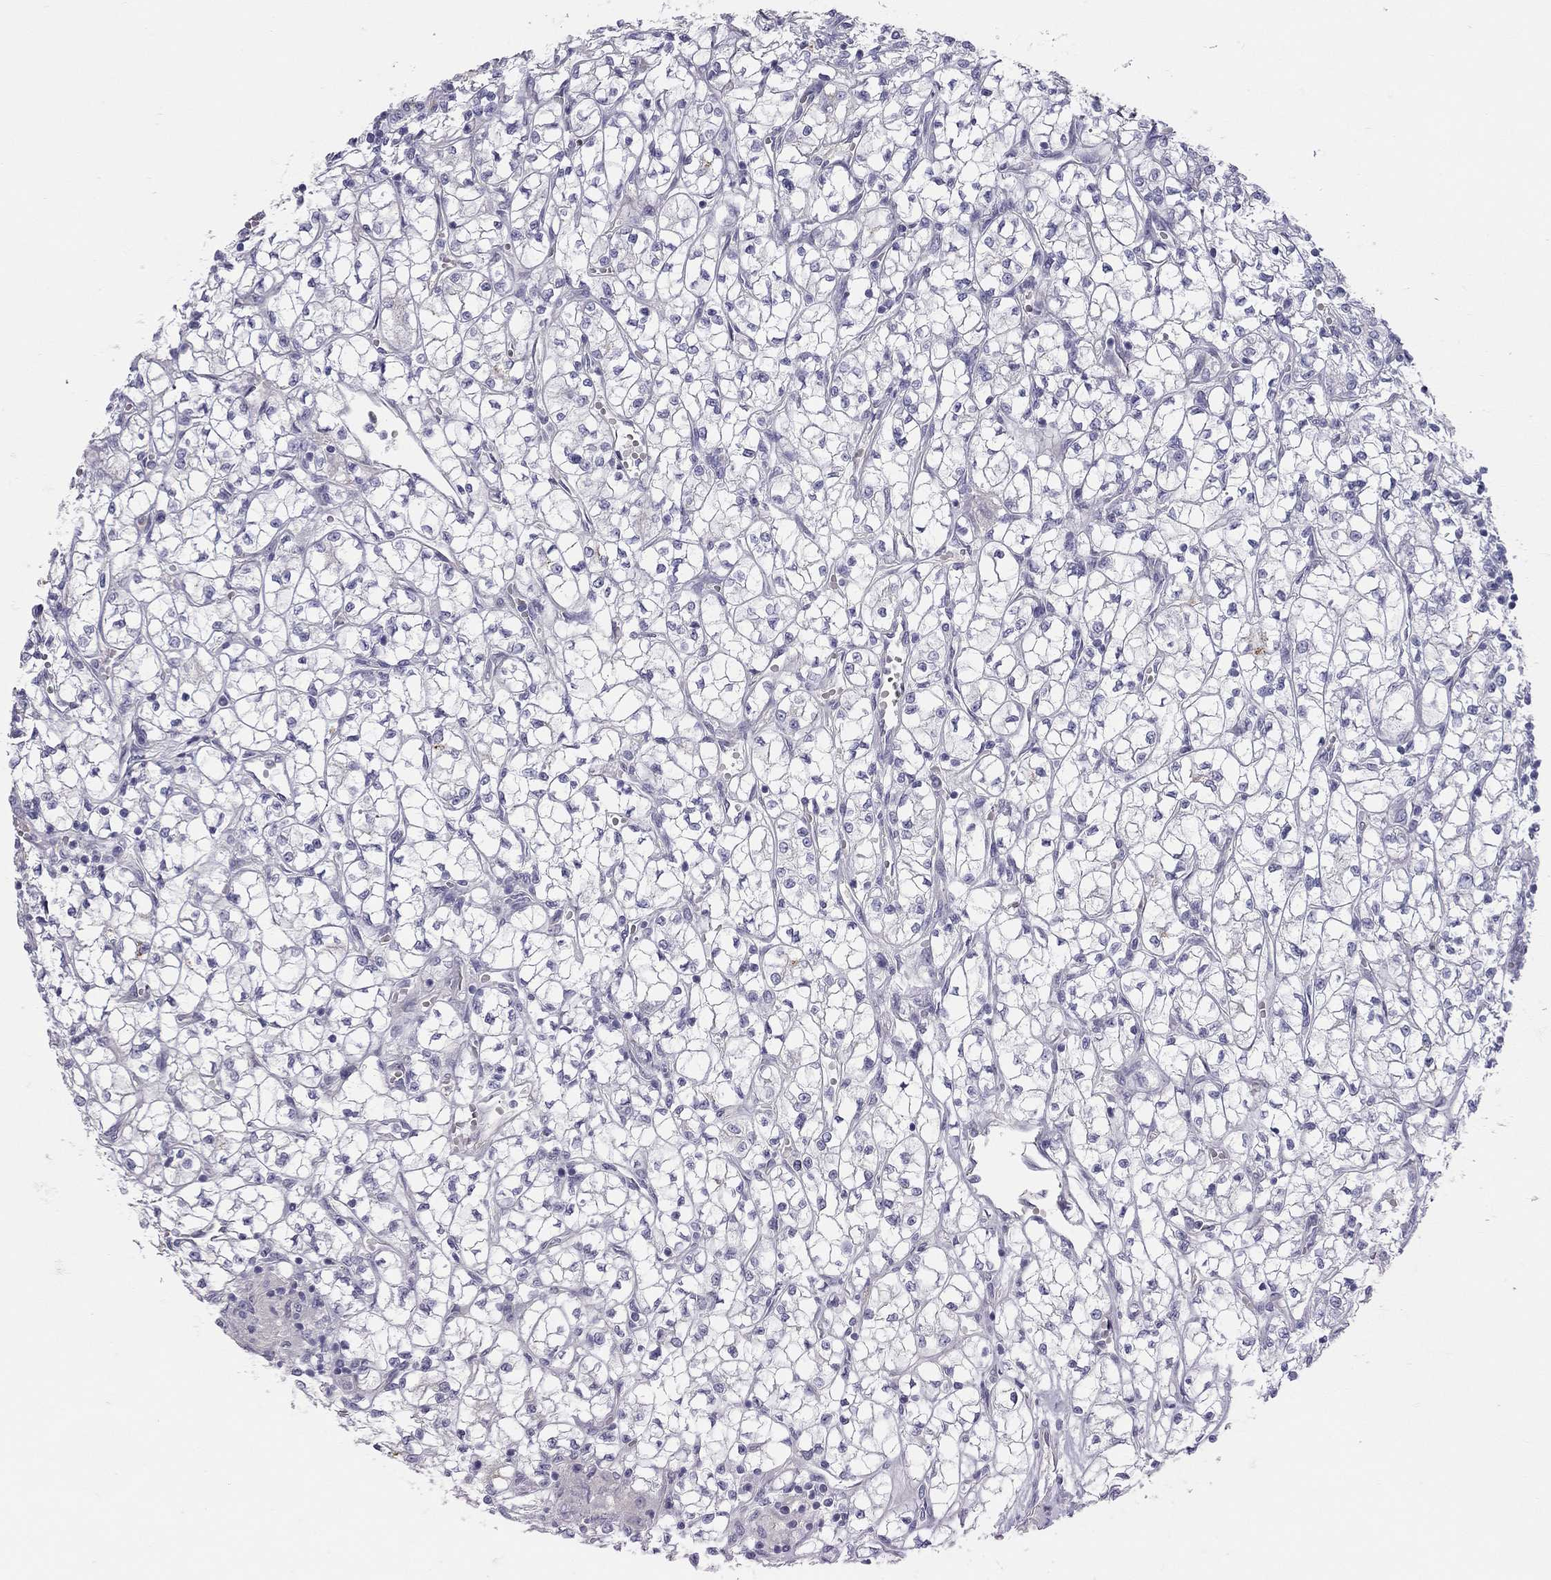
{"staining": {"intensity": "negative", "quantity": "none", "location": "none"}, "tissue": "renal cancer", "cell_type": "Tumor cells", "image_type": "cancer", "snomed": [{"axis": "morphology", "description": "Adenocarcinoma, NOS"}, {"axis": "topography", "description": "Kidney"}], "caption": "High magnification brightfield microscopy of renal cancer (adenocarcinoma) stained with DAB (3,3'-diaminobenzidine) (brown) and counterstained with hematoxylin (blue): tumor cells show no significant positivity. (Brightfield microscopy of DAB immunohistochemistry (IHC) at high magnification).", "gene": "TDRD6", "patient": {"sex": "female", "age": 64}}